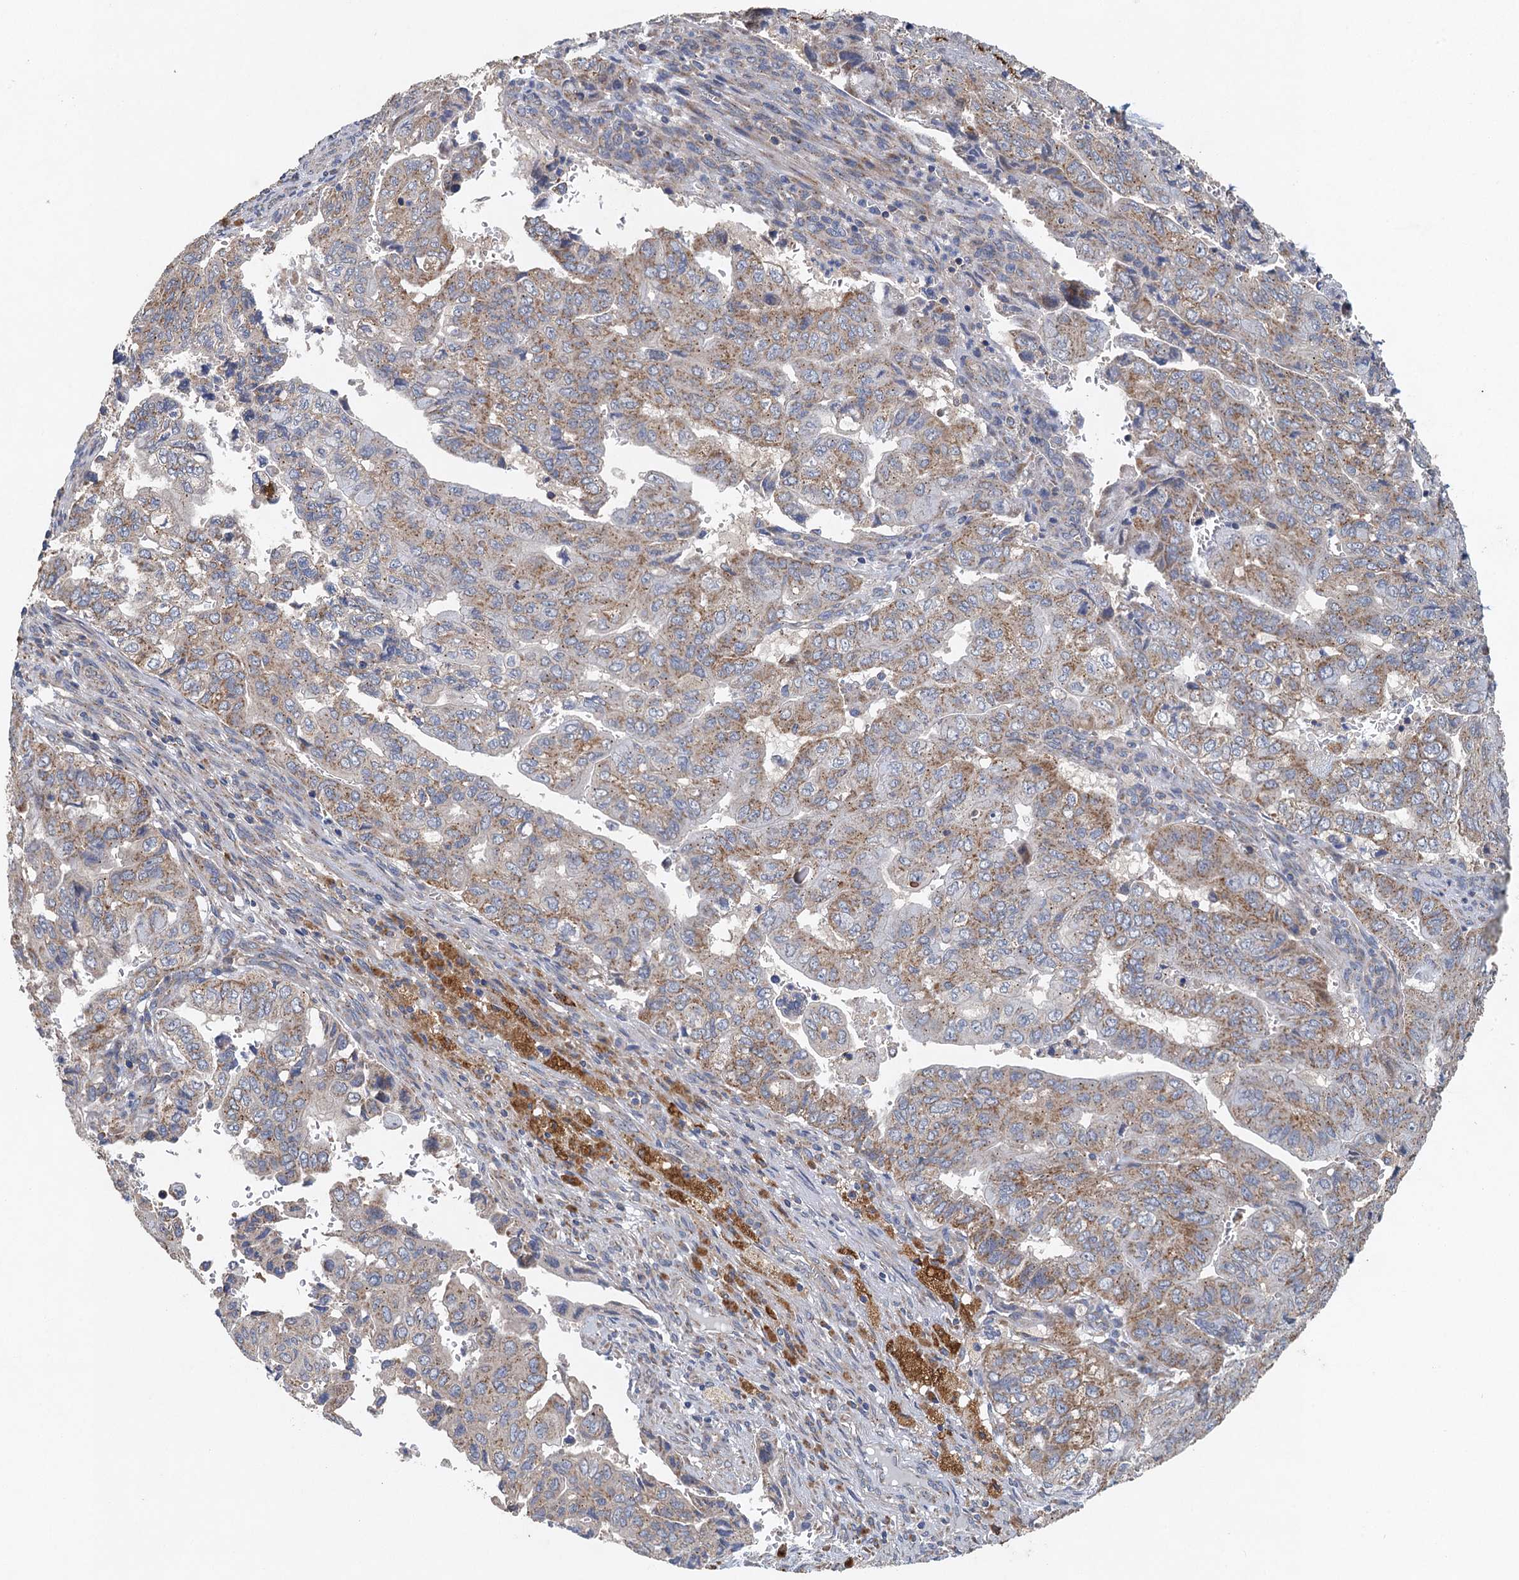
{"staining": {"intensity": "moderate", "quantity": ">75%", "location": "cytoplasmic/membranous"}, "tissue": "pancreatic cancer", "cell_type": "Tumor cells", "image_type": "cancer", "snomed": [{"axis": "morphology", "description": "Adenocarcinoma, NOS"}, {"axis": "topography", "description": "Pancreas"}], "caption": "Protein staining of pancreatic cancer tissue exhibits moderate cytoplasmic/membranous positivity in about >75% of tumor cells. The staining was performed using DAB, with brown indicating positive protein expression. Nuclei are stained blue with hematoxylin.", "gene": "BCS1L", "patient": {"sex": "male", "age": 51}}